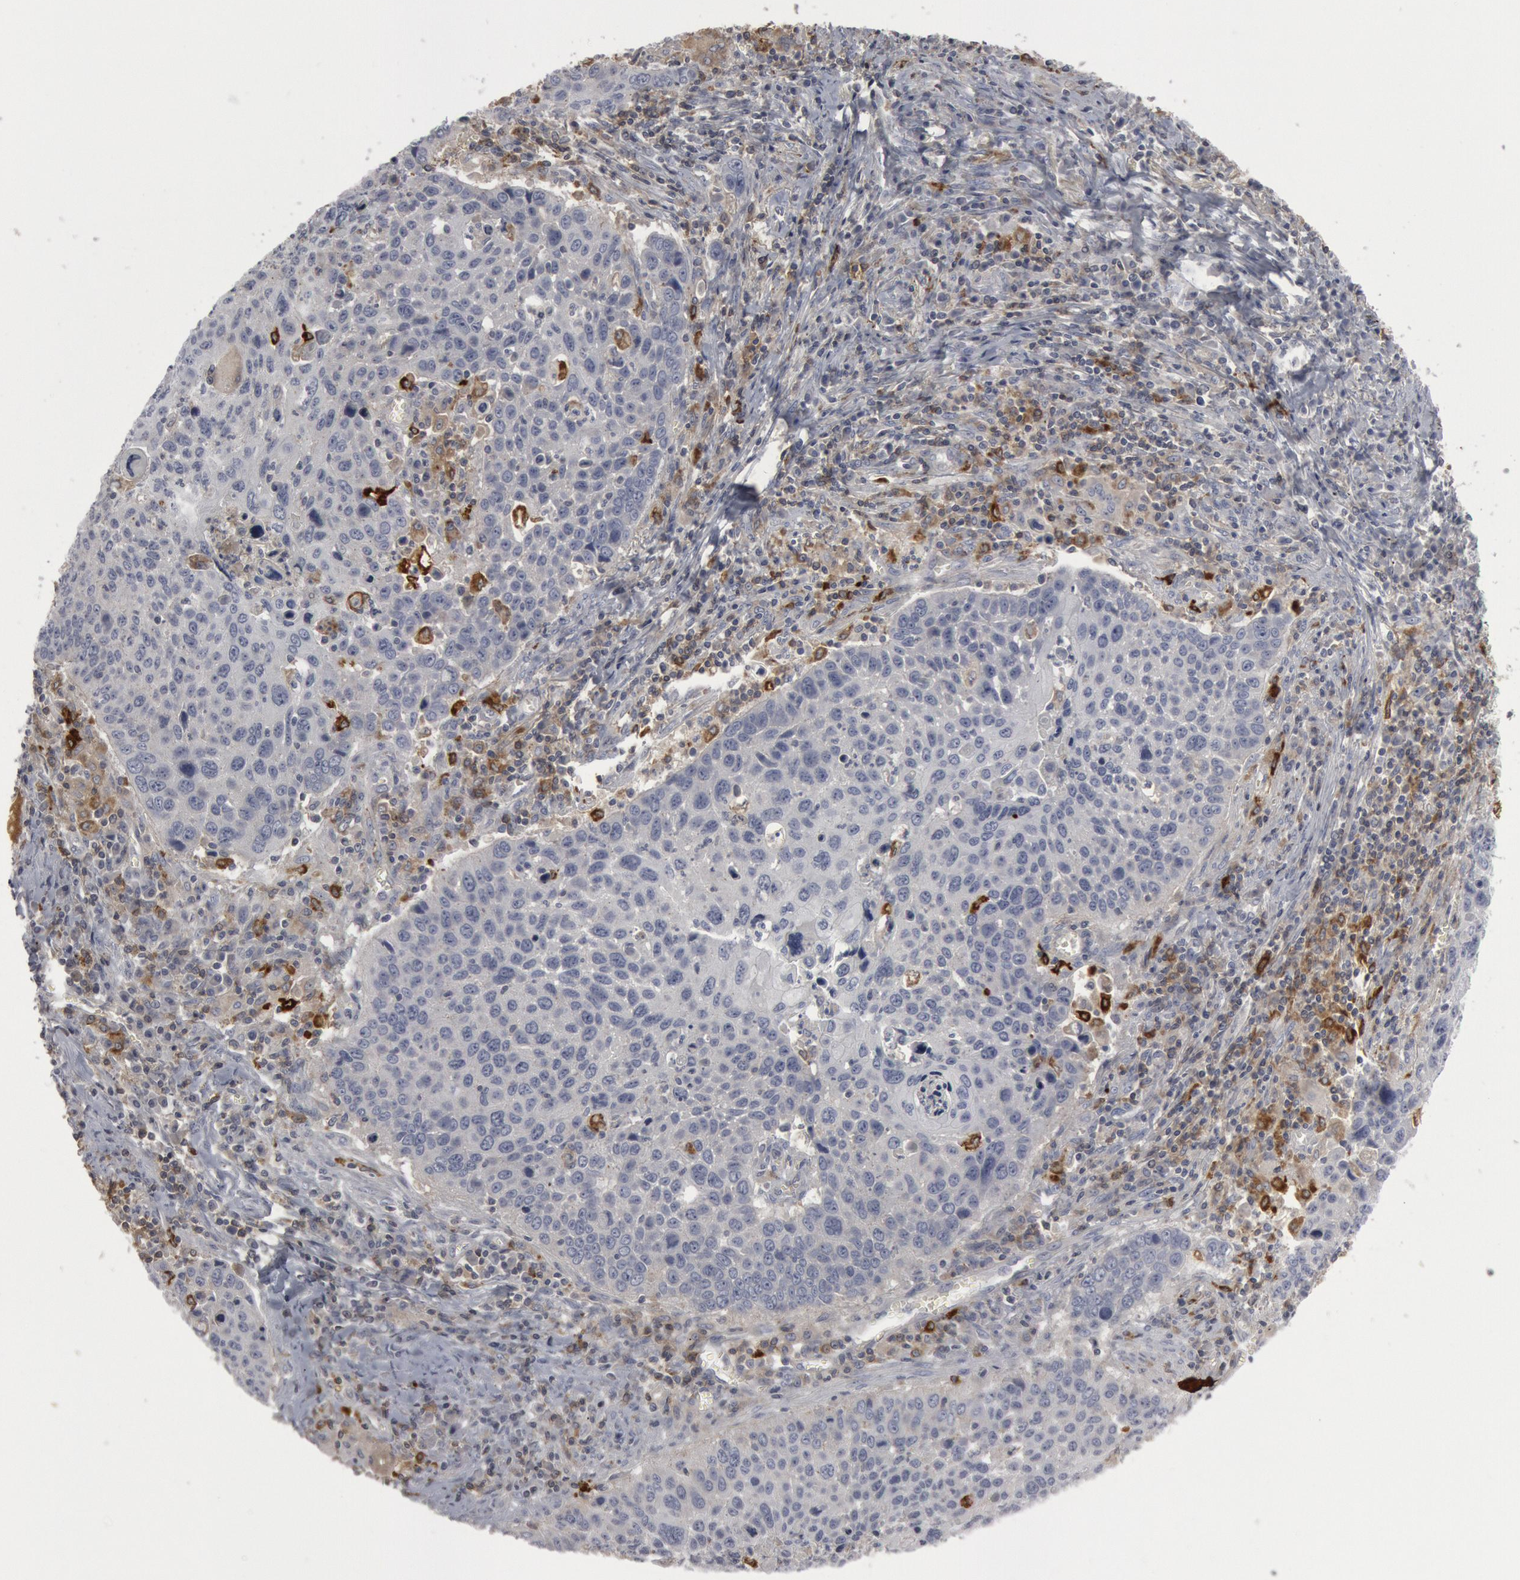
{"staining": {"intensity": "negative", "quantity": "none", "location": "none"}, "tissue": "lung cancer", "cell_type": "Tumor cells", "image_type": "cancer", "snomed": [{"axis": "morphology", "description": "Squamous cell carcinoma, NOS"}, {"axis": "topography", "description": "Lung"}], "caption": "Immunohistochemistry (IHC) of squamous cell carcinoma (lung) reveals no expression in tumor cells.", "gene": "C1QC", "patient": {"sex": "male", "age": 68}}